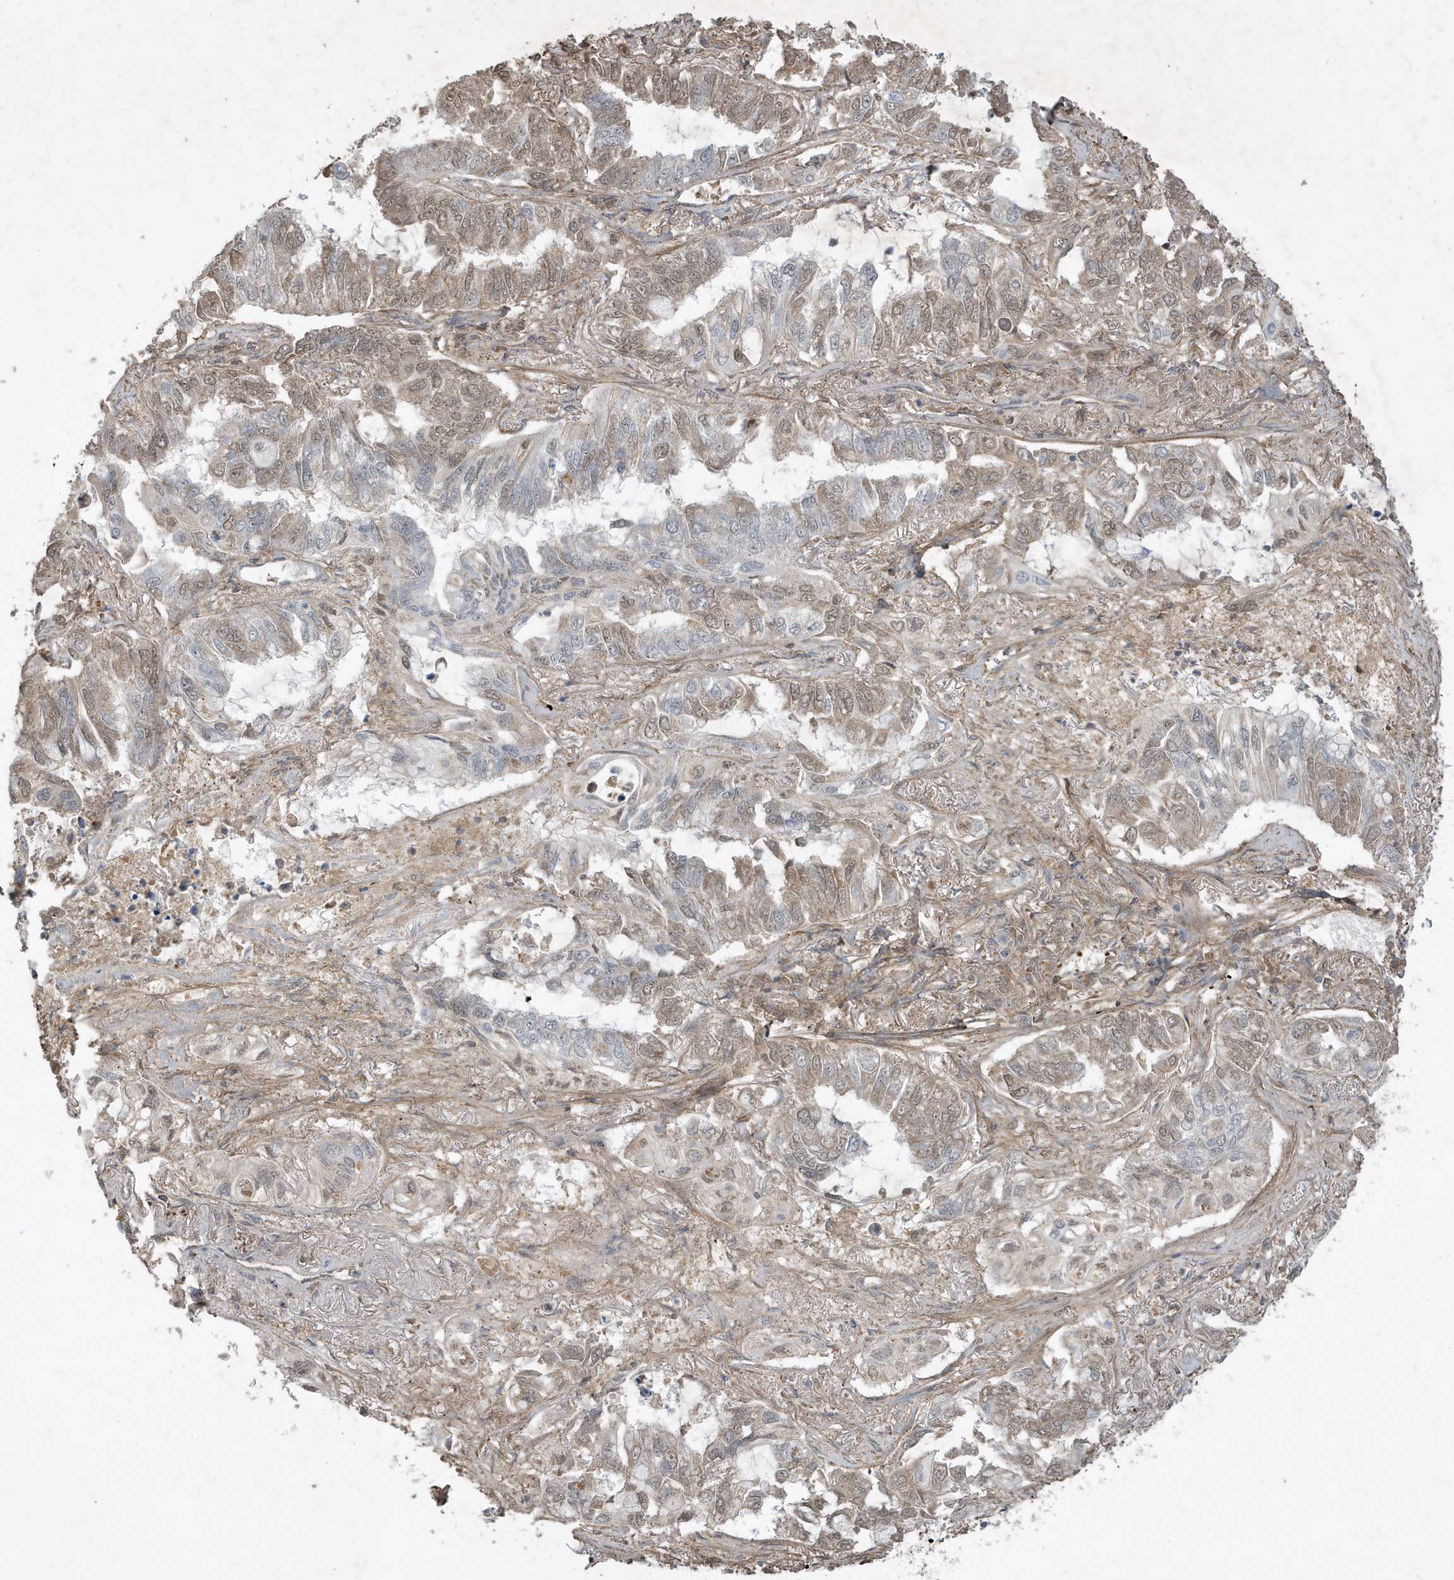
{"staining": {"intensity": "weak", "quantity": "25%-75%", "location": "cytoplasmic/membranous,nuclear"}, "tissue": "lung cancer", "cell_type": "Tumor cells", "image_type": "cancer", "snomed": [{"axis": "morphology", "description": "Adenocarcinoma, NOS"}, {"axis": "topography", "description": "Lung"}], "caption": "This is a micrograph of immunohistochemistry staining of lung cancer, which shows weak expression in the cytoplasmic/membranous and nuclear of tumor cells.", "gene": "PRRT3", "patient": {"sex": "male", "age": 64}}